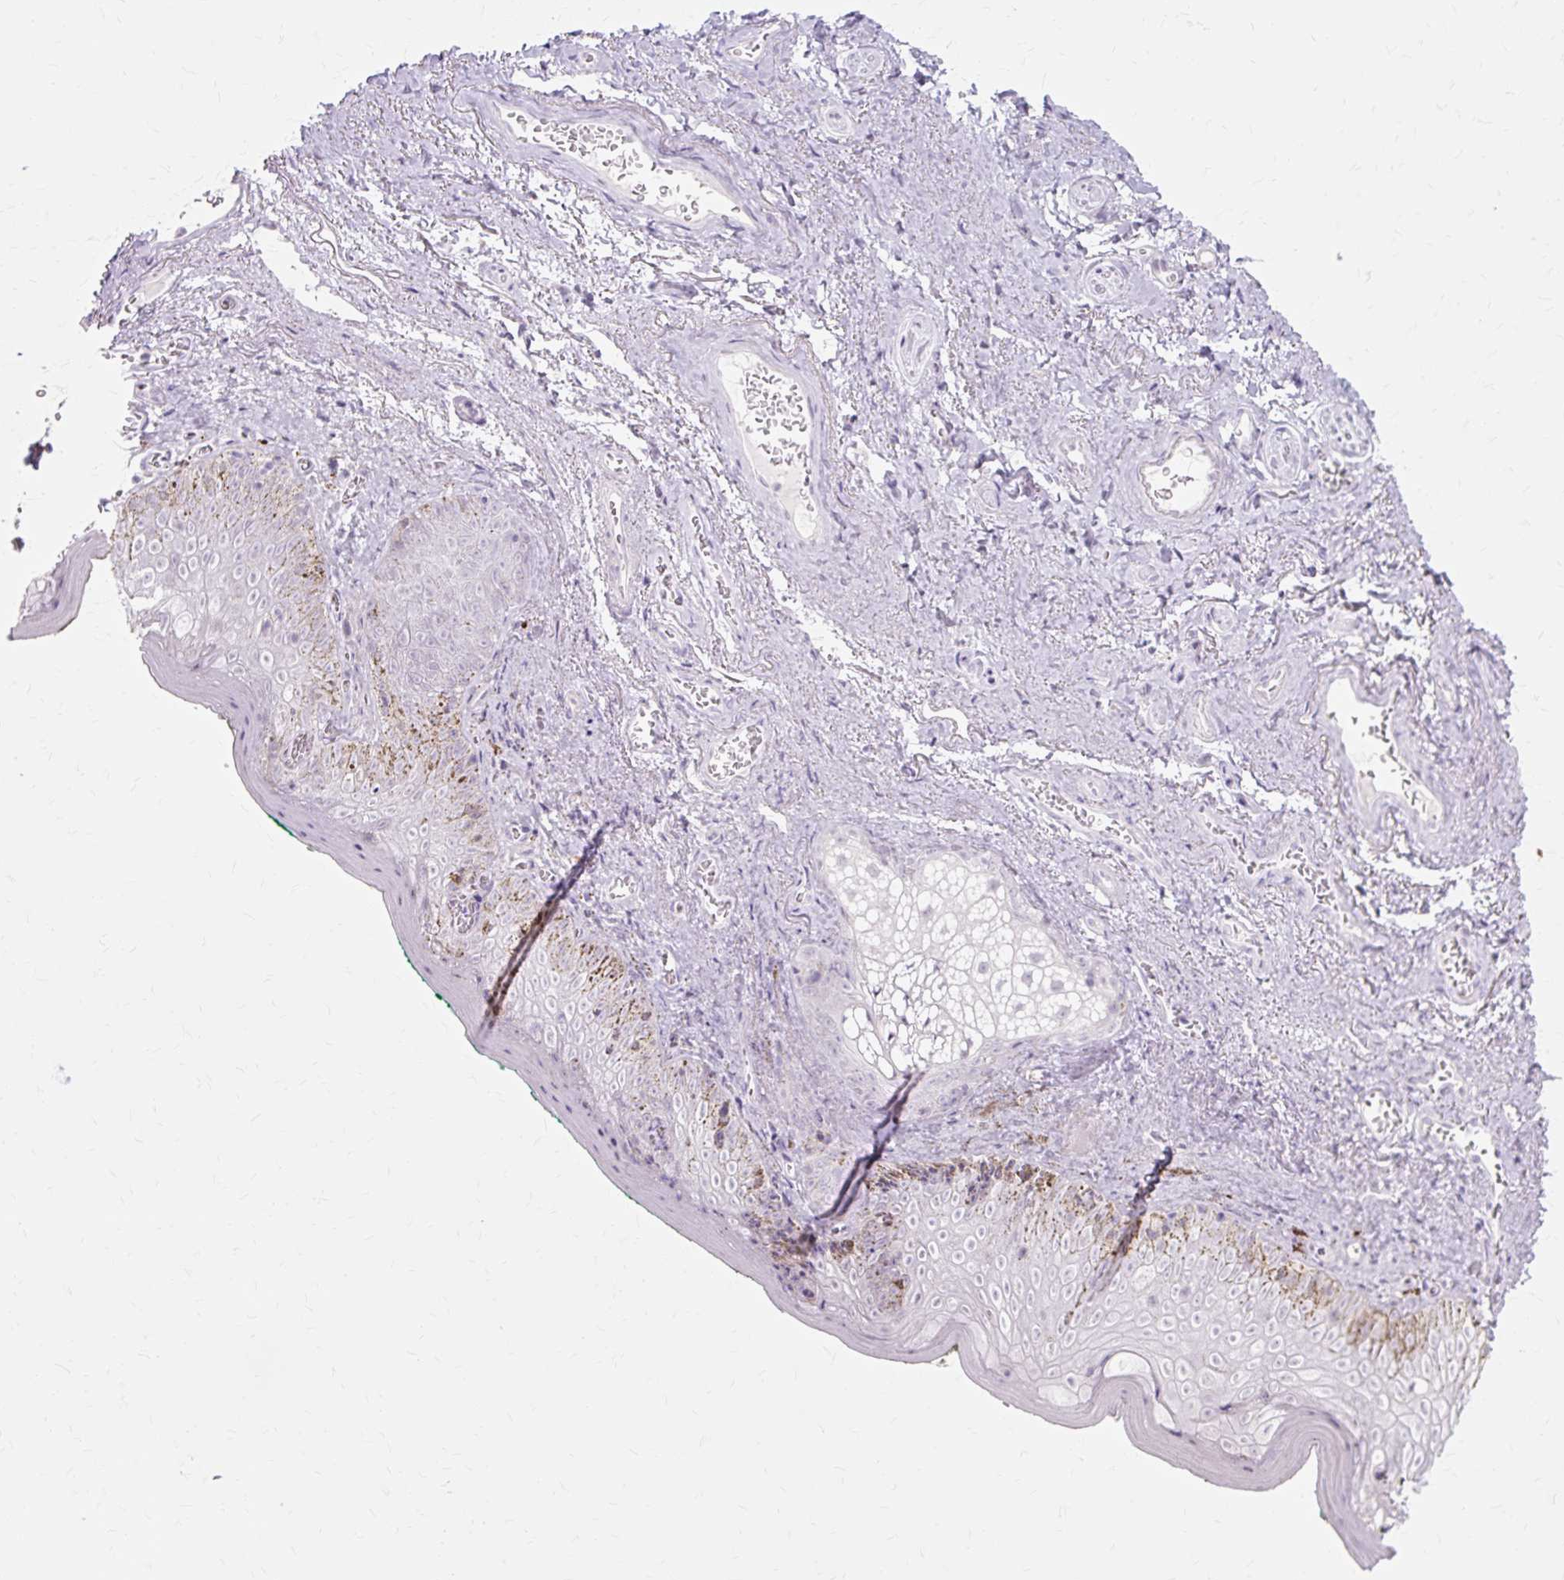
{"staining": {"intensity": "strong", "quantity": "<25%", "location": "cytoplasmic/membranous"}, "tissue": "vagina", "cell_type": "Squamous epithelial cells", "image_type": "normal", "snomed": [{"axis": "morphology", "description": "Normal tissue, NOS"}, {"axis": "topography", "description": "Vulva"}, {"axis": "topography", "description": "Vagina"}, {"axis": "topography", "description": "Peripheral nerve tissue"}], "caption": "Approximately <25% of squamous epithelial cells in normal human vagina reveal strong cytoplasmic/membranous protein positivity as visualized by brown immunohistochemical staining.", "gene": "IRX2", "patient": {"sex": "female", "age": 66}}